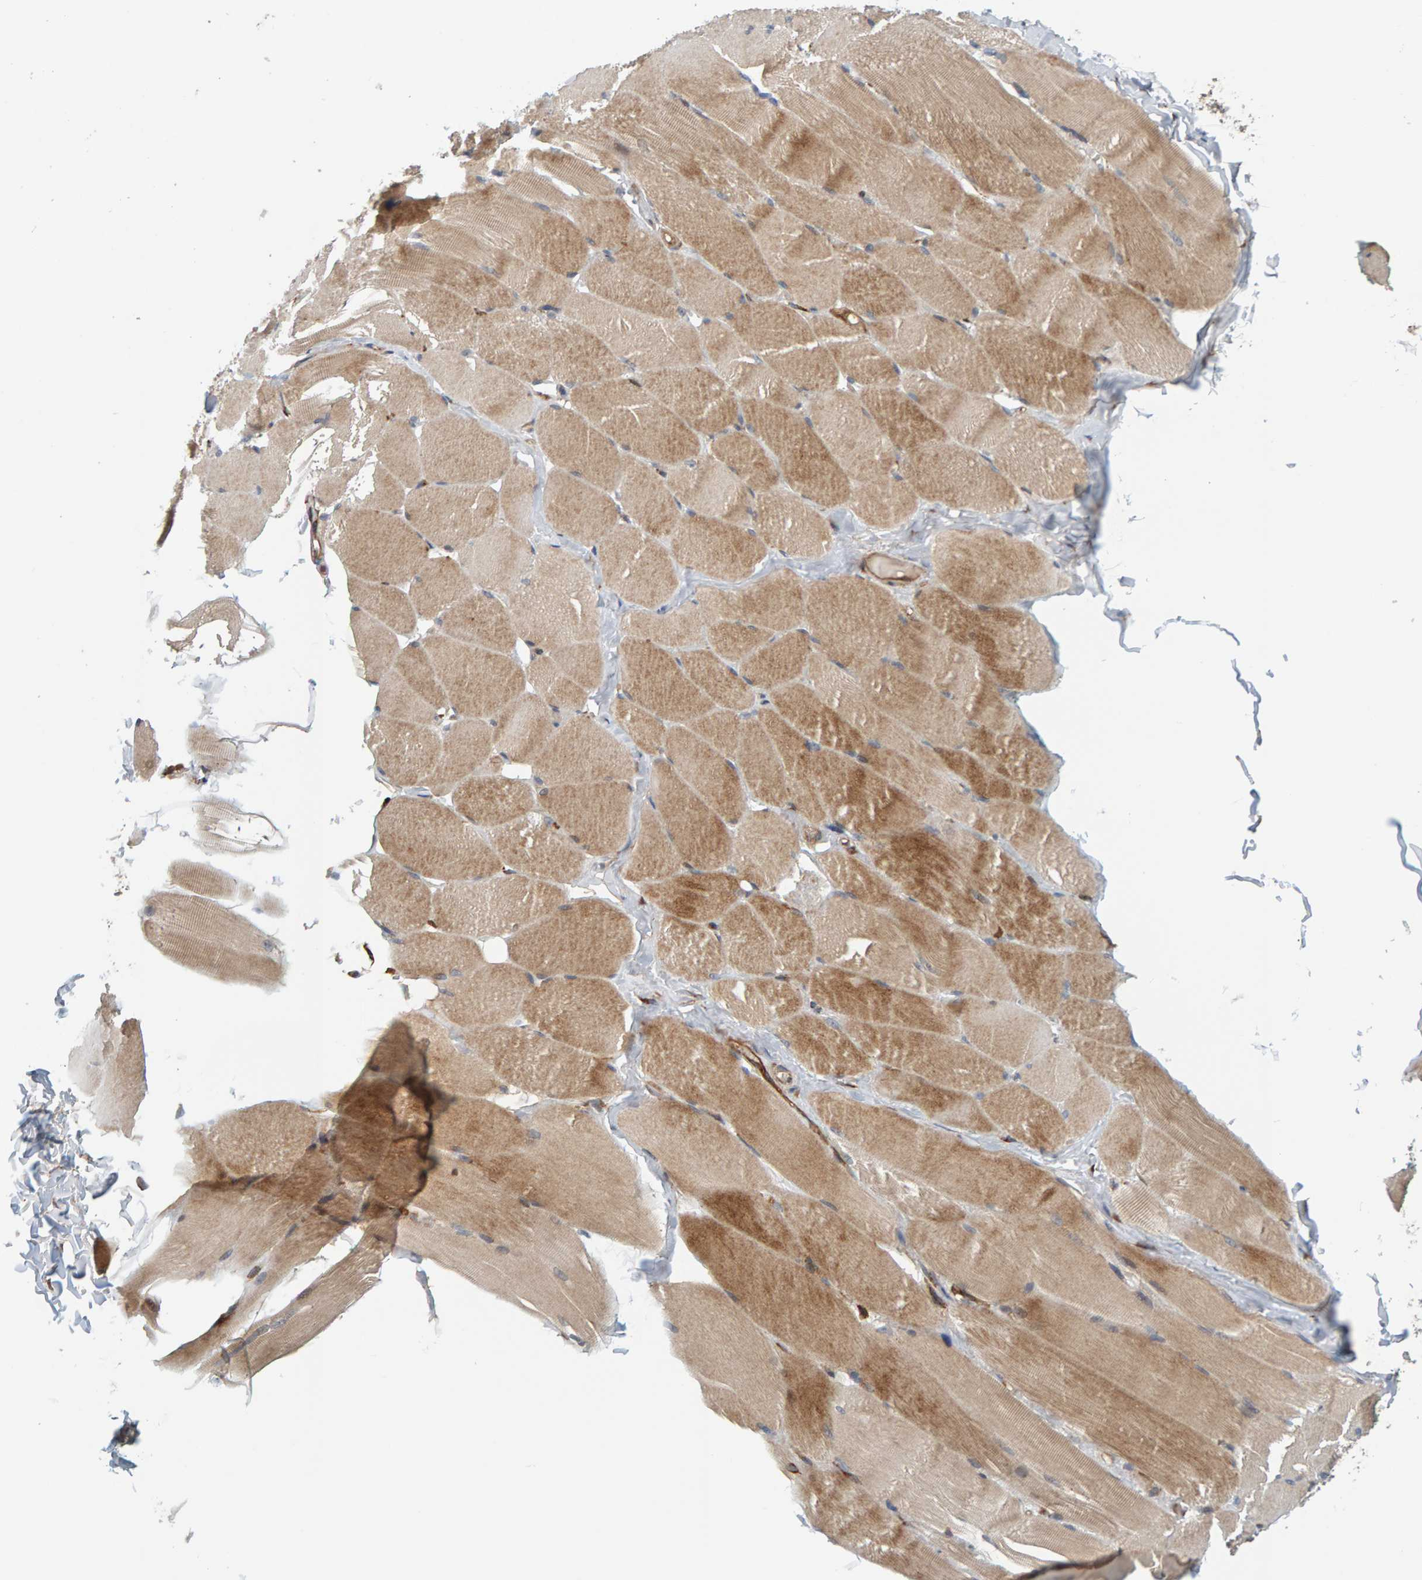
{"staining": {"intensity": "moderate", "quantity": ">75%", "location": "cytoplasmic/membranous"}, "tissue": "skeletal muscle", "cell_type": "Myocytes", "image_type": "normal", "snomed": [{"axis": "morphology", "description": "Normal tissue, NOS"}, {"axis": "topography", "description": "Skin"}, {"axis": "topography", "description": "Skeletal muscle"}], "caption": "IHC staining of benign skeletal muscle, which reveals medium levels of moderate cytoplasmic/membranous positivity in about >75% of myocytes indicating moderate cytoplasmic/membranous protein positivity. The staining was performed using DAB (3,3'-diaminobenzidine) (brown) for protein detection and nuclei were counterstained in hematoxylin (blue).", "gene": "BAIAP2", "patient": {"sex": "male", "age": 83}}